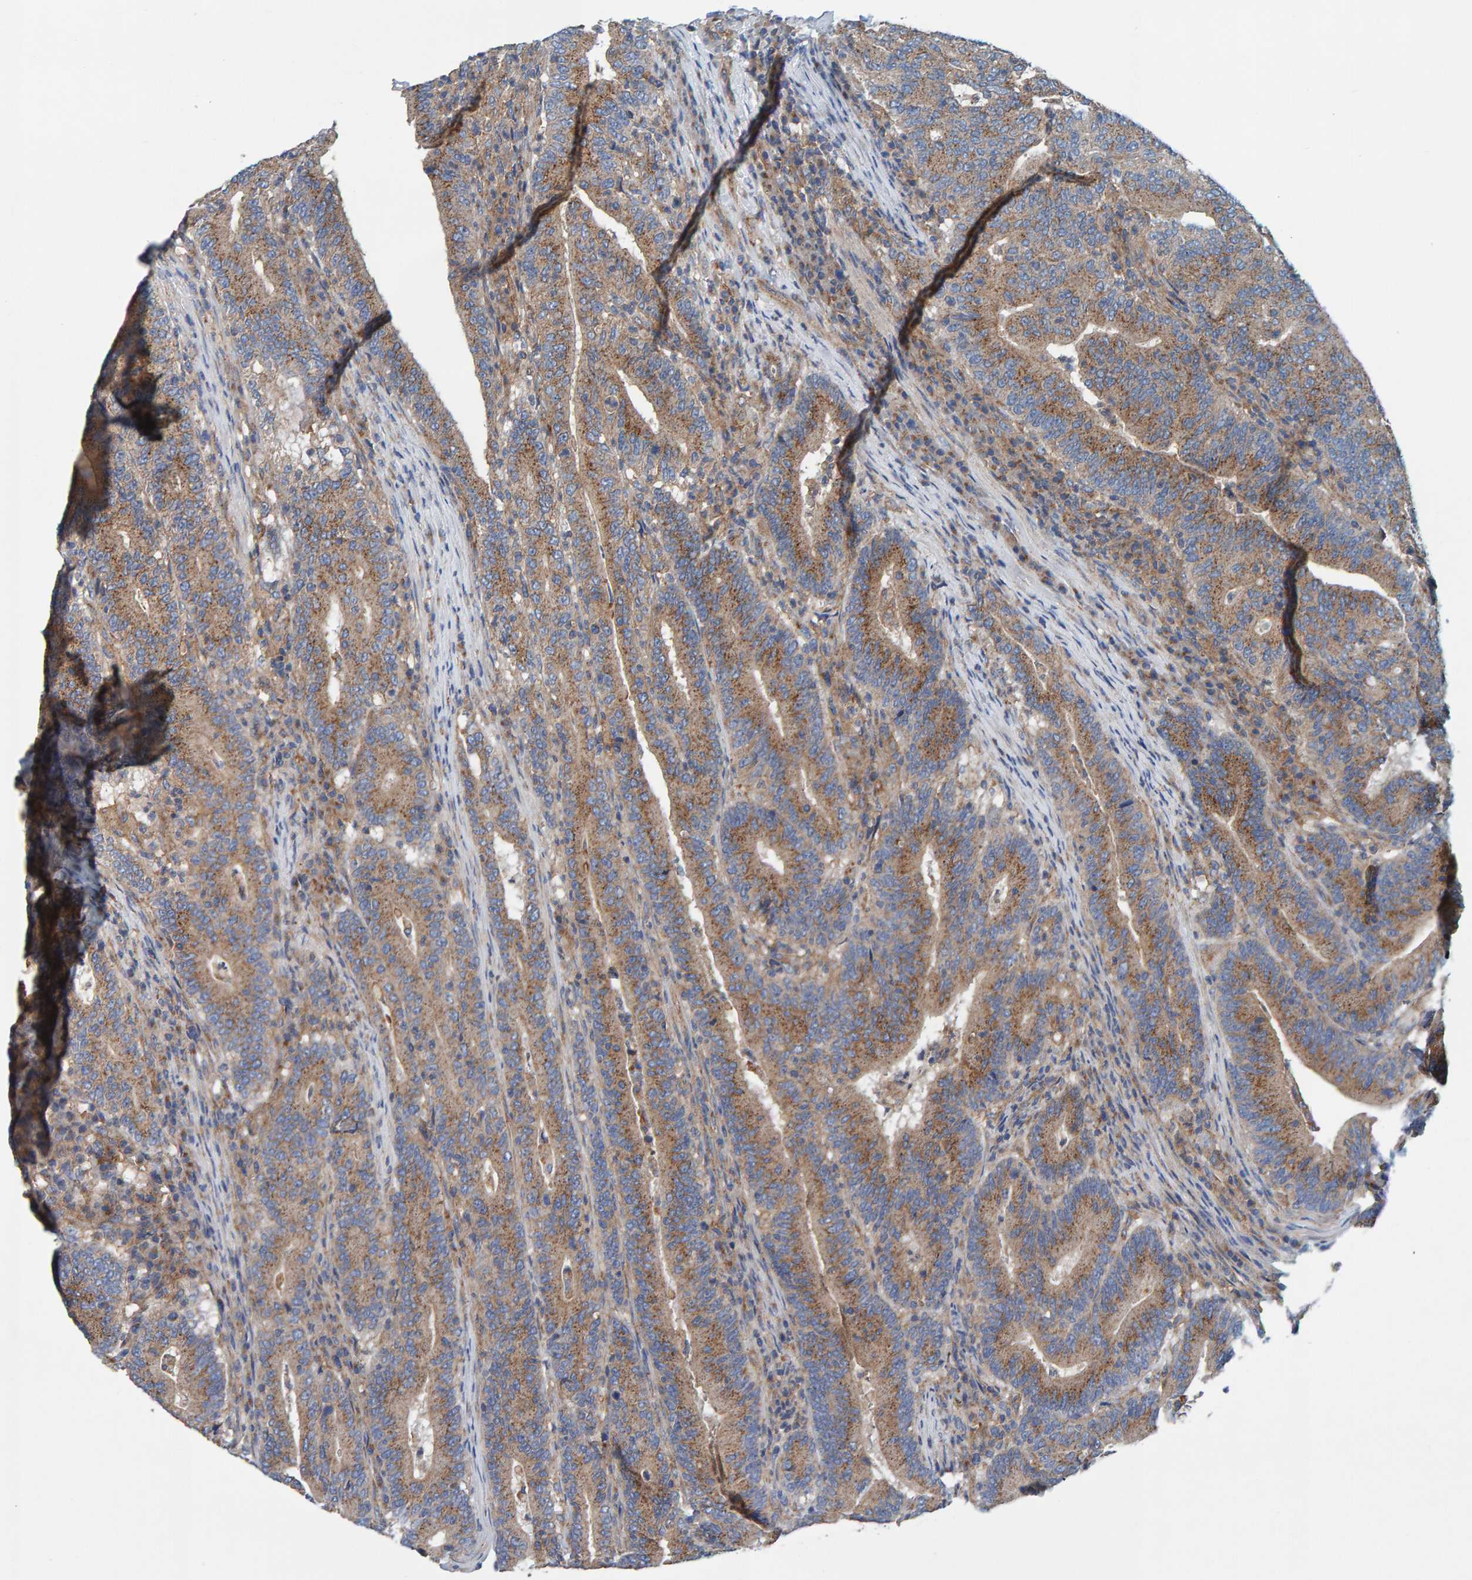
{"staining": {"intensity": "moderate", "quantity": ">75%", "location": "cytoplasmic/membranous"}, "tissue": "colorectal cancer", "cell_type": "Tumor cells", "image_type": "cancer", "snomed": [{"axis": "morphology", "description": "Adenocarcinoma, NOS"}, {"axis": "topography", "description": "Colon"}], "caption": "Human colorectal cancer (adenocarcinoma) stained with a protein marker reveals moderate staining in tumor cells.", "gene": "MKLN1", "patient": {"sex": "female", "age": 66}}